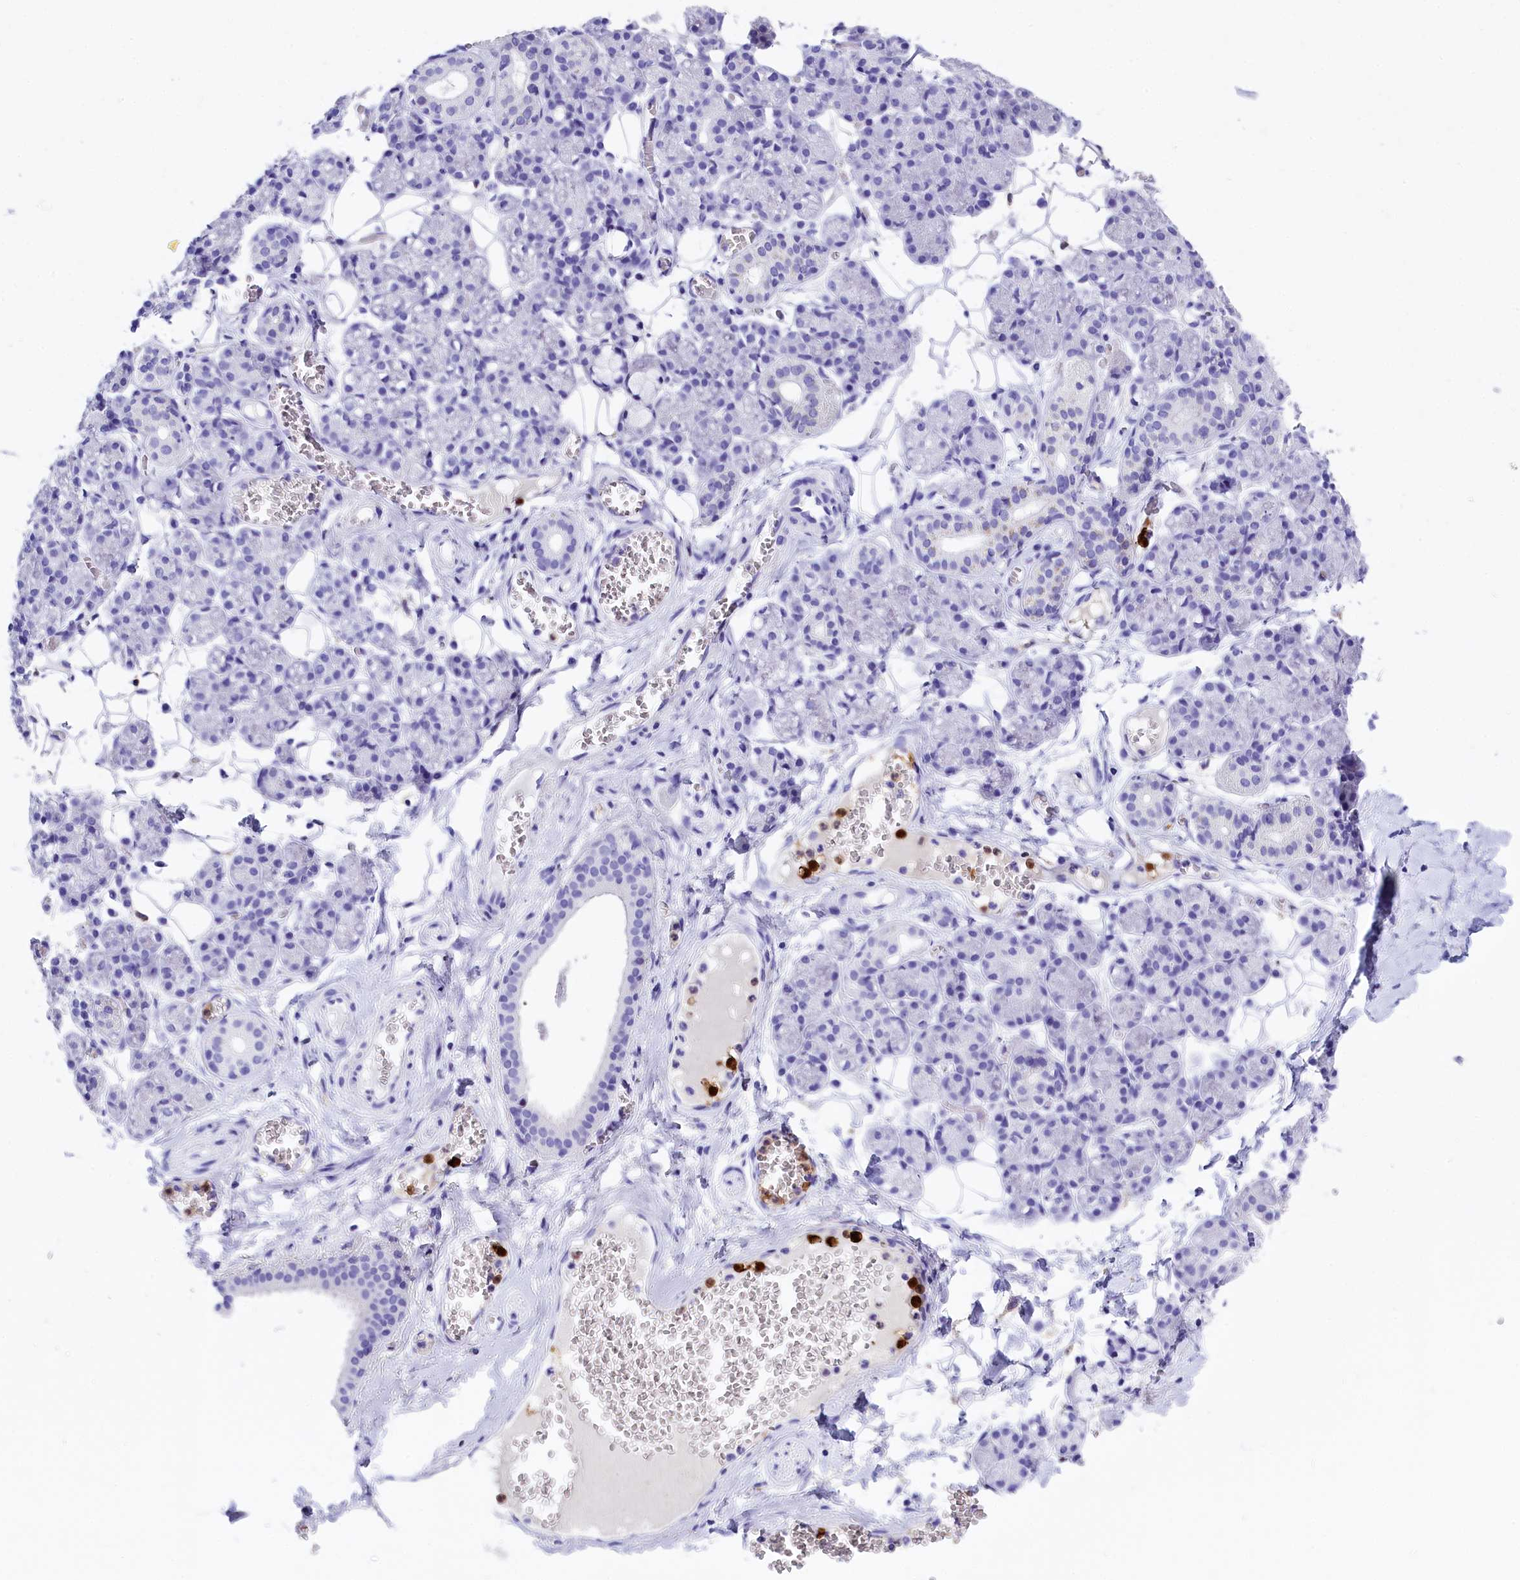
{"staining": {"intensity": "negative", "quantity": "none", "location": "none"}, "tissue": "salivary gland", "cell_type": "Glandular cells", "image_type": "normal", "snomed": [{"axis": "morphology", "description": "Normal tissue, NOS"}, {"axis": "topography", "description": "Salivary gland"}], "caption": "Immunohistochemical staining of benign human salivary gland displays no significant expression in glandular cells. (Stains: DAB immunohistochemistry with hematoxylin counter stain, Microscopy: brightfield microscopy at high magnification).", "gene": "CLC", "patient": {"sex": "male", "age": 63}}